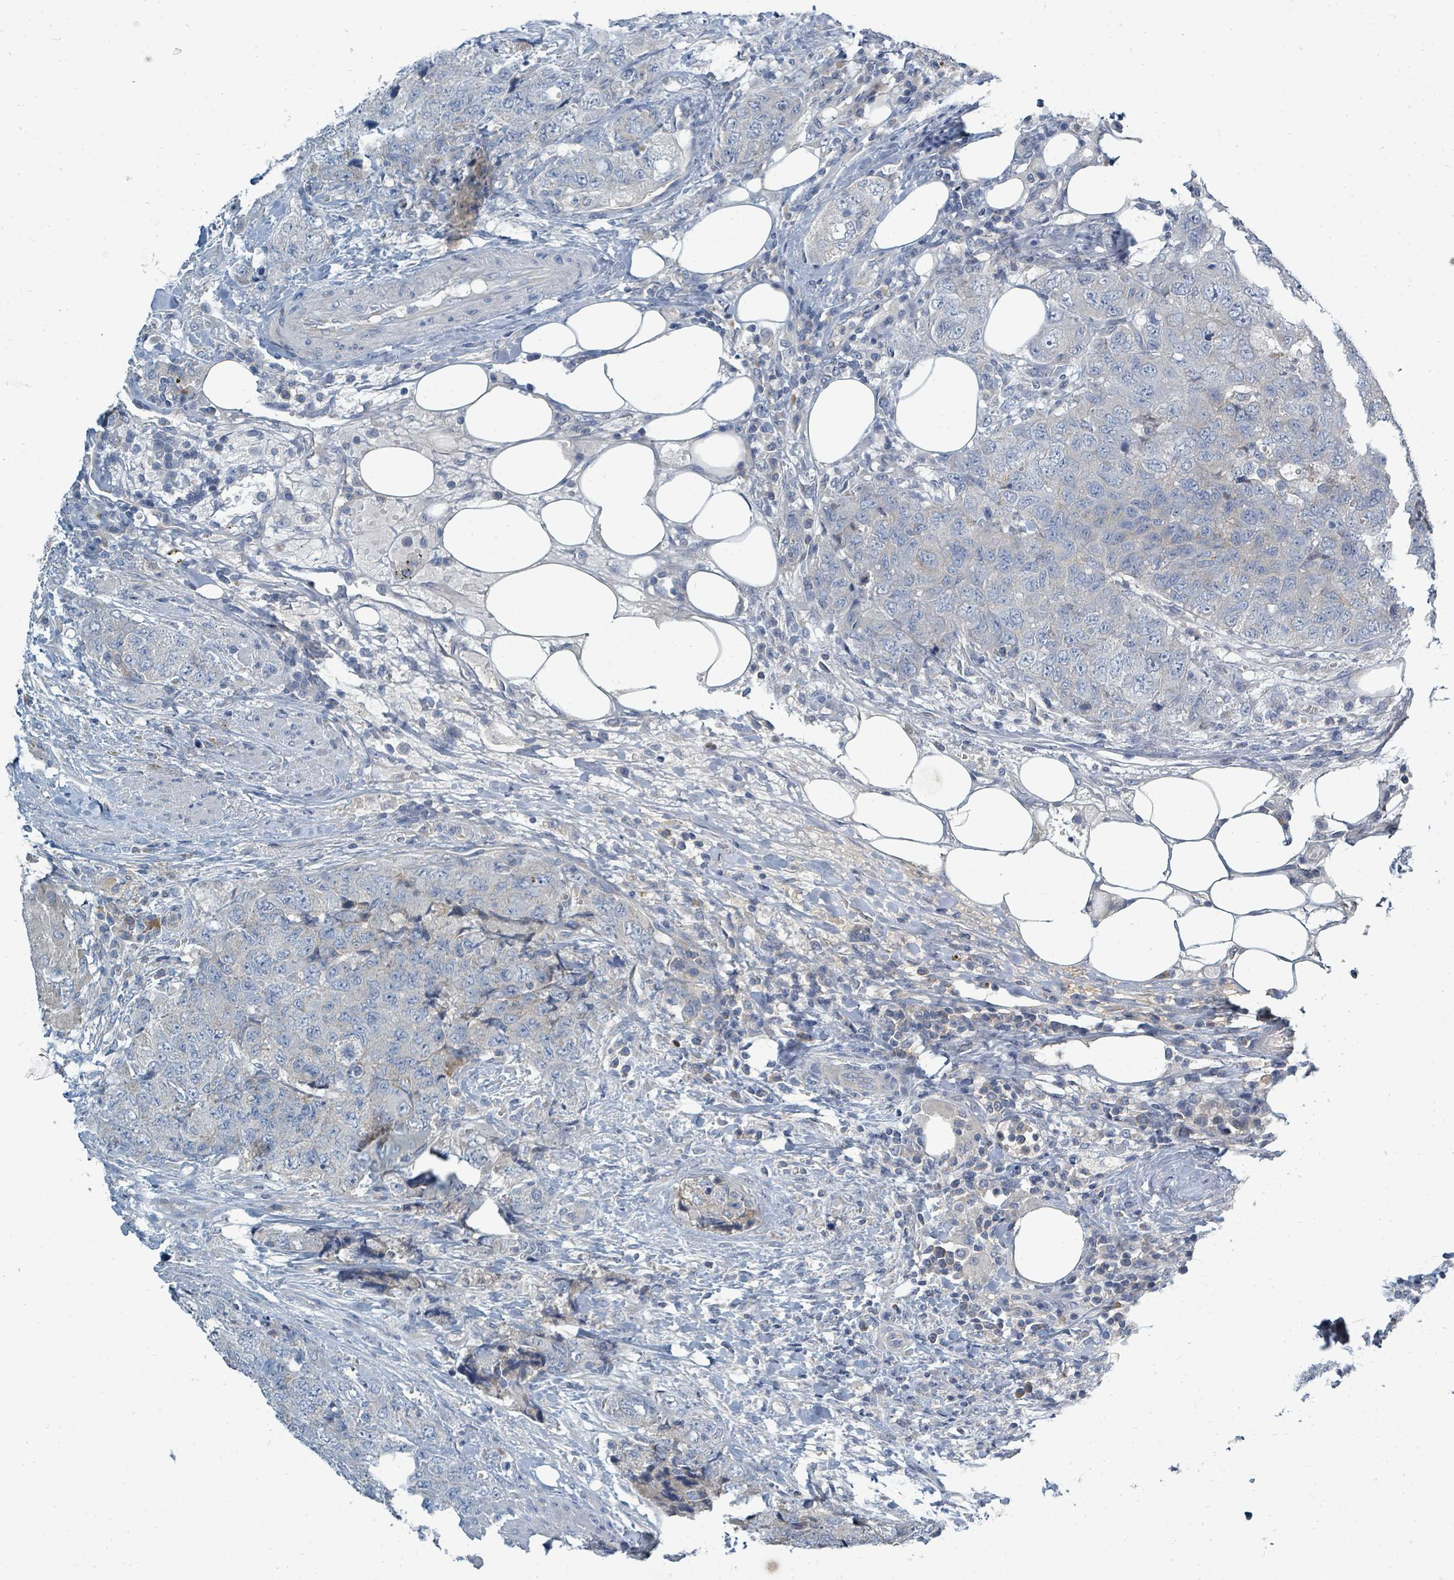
{"staining": {"intensity": "negative", "quantity": "none", "location": "none"}, "tissue": "urothelial cancer", "cell_type": "Tumor cells", "image_type": "cancer", "snomed": [{"axis": "morphology", "description": "Urothelial carcinoma, High grade"}, {"axis": "topography", "description": "Urinary bladder"}], "caption": "An IHC image of urothelial carcinoma (high-grade) is shown. There is no staining in tumor cells of urothelial carcinoma (high-grade).", "gene": "SLC25A23", "patient": {"sex": "female", "age": 78}}